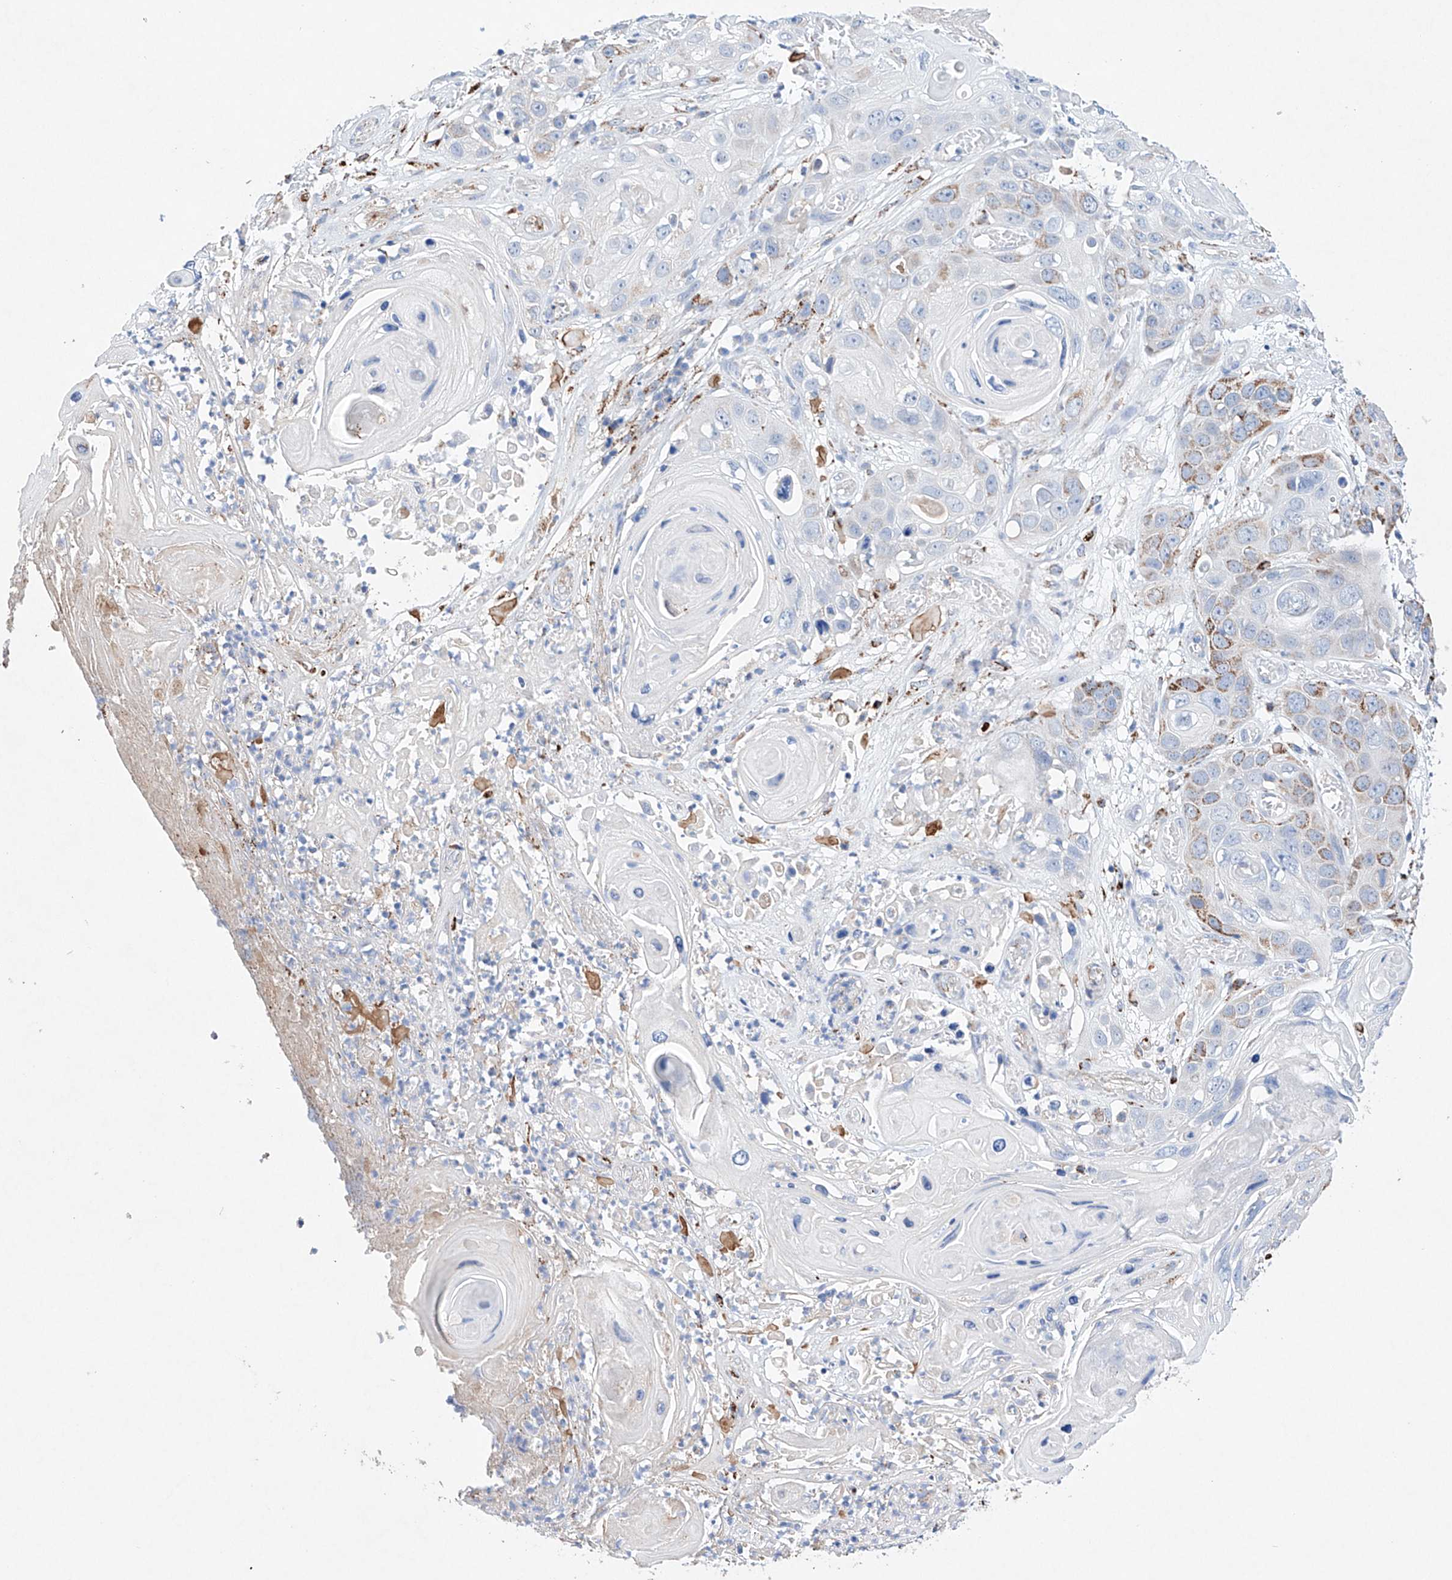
{"staining": {"intensity": "moderate", "quantity": "<25%", "location": "cytoplasmic/membranous"}, "tissue": "skin cancer", "cell_type": "Tumor cells", "image_type": "cancer", "snomed": [{"axis": "morphology", "description": "Squamous cell carcinoma, NOS"}, {"axis": "topography", "description": "Skin"}], "caption": "Moderate cytoplasmic/membranous protein expression is present in approximately <25% of tumor cells in skin cancer.", "gene": "NRROS", "patient": {"sex": "male", "age": 55}}